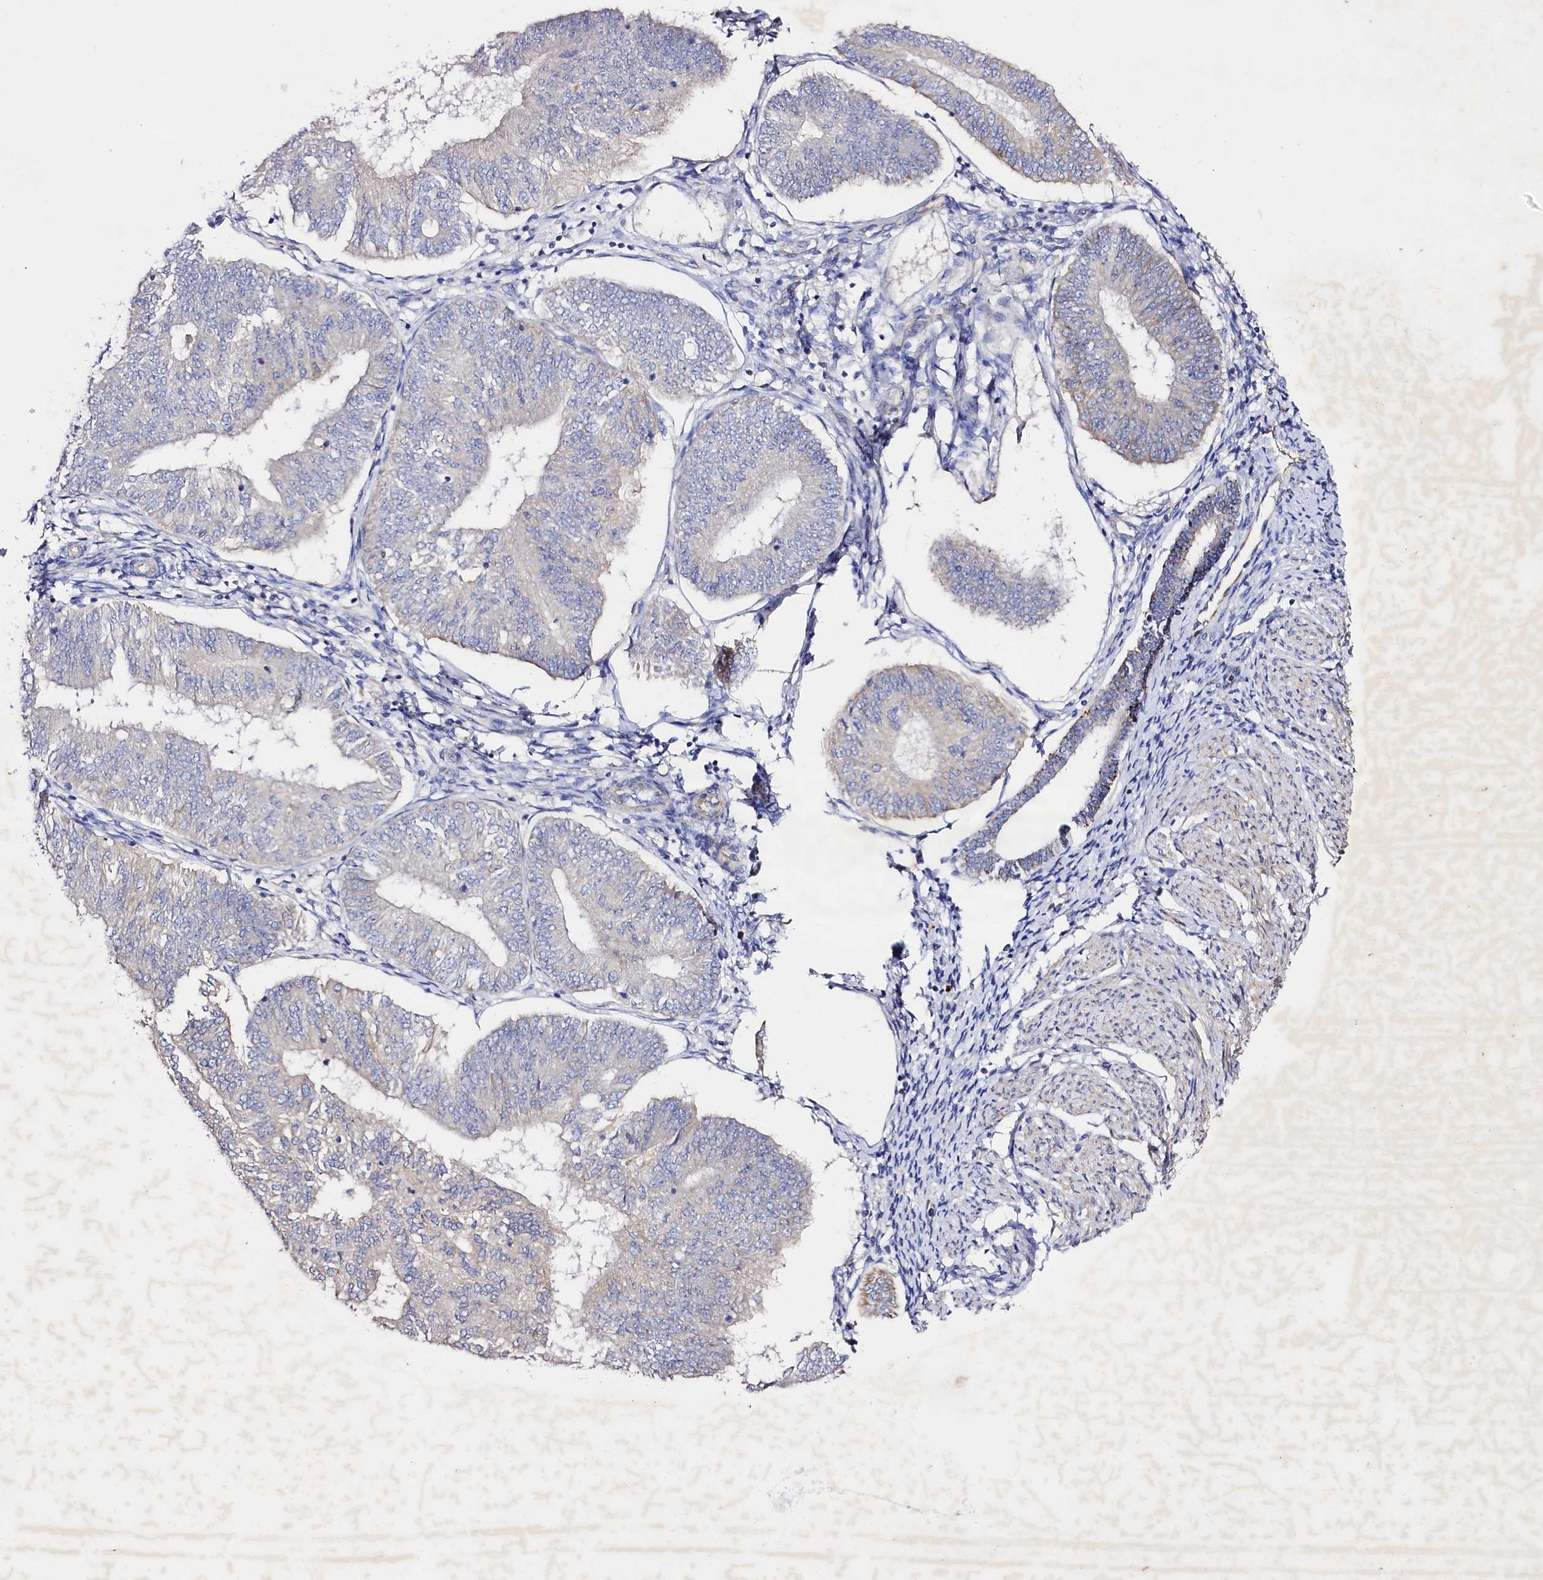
{"staining": {"intensity": "negative", "quantity": "none", "location": "none"}, "tissue": "endometrial cancer", "cell_type": "Tumor cells", "image_type": "cancer", "snomed": [{"axis": "morphology", "description": "Adenocarcinoma, NOS"}, {"axis": "topography", "description": "Endometrium"}], "caption": "Immunohistochemical staining of human adenocarcinoma (endometrial) demonstrates no significant positivity in tumor cells. (DAB IHC, high magnification).", "gene": "SLC7A1", "patient": {"sex": "female", "age": 58}}